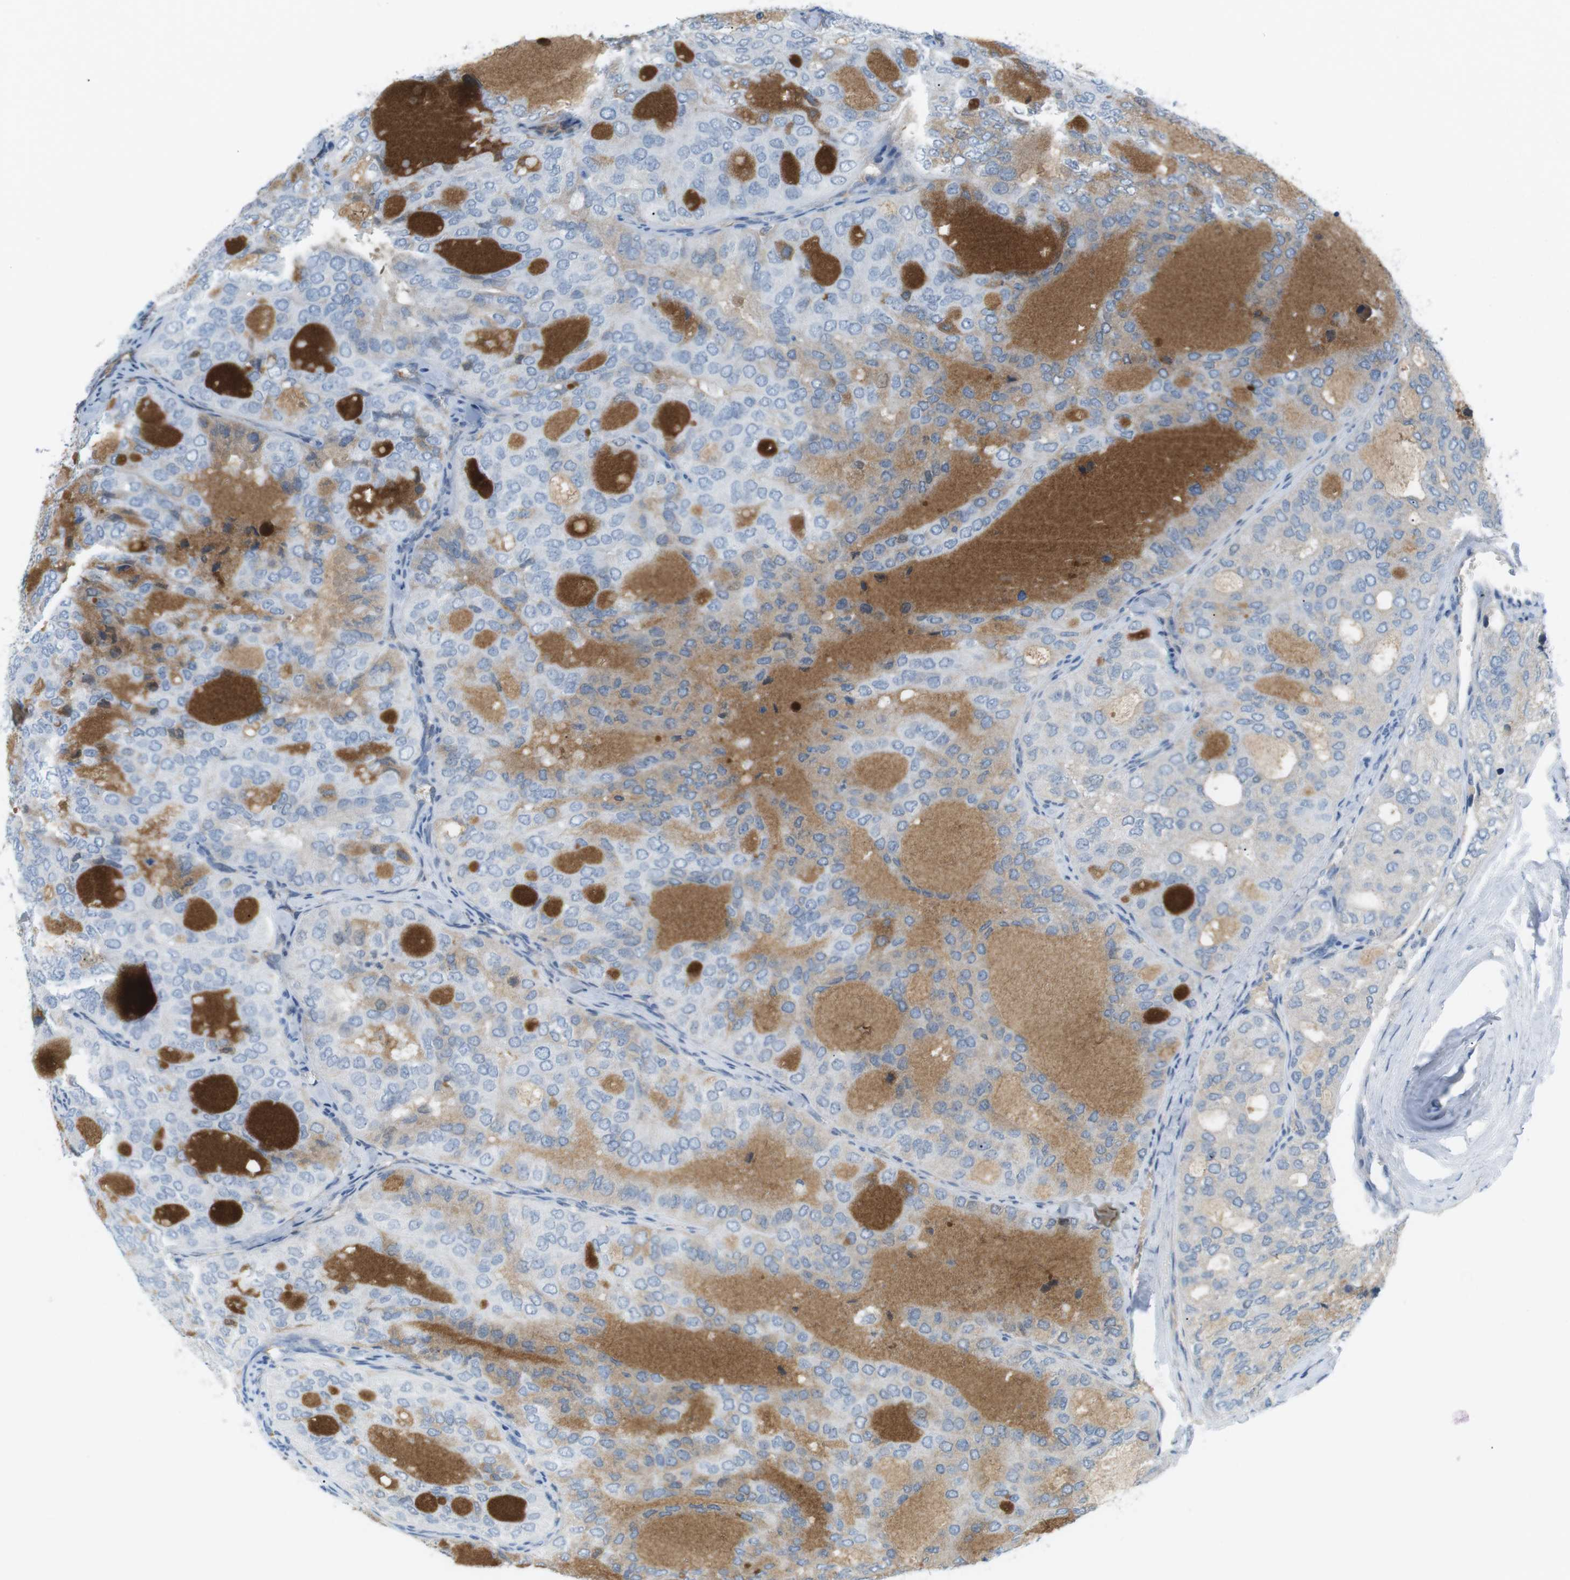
{"staining": {"intensity": "weak", "quantity": "<25%", "location": "cytoplasmic/membranous"}, "tissue": "thyroid cancer", "cell_type": "Tumor cells", "image_type": "cancer", "snomed": [{"axis": "morphology", "description": "Follicular adenoma carcinoma, NOS"}, {"axis": "topography", "description": "Thyroid gland"}], "caption": "This histopathology image is of thyroid cancer stained with IHC to label a protein in brown with the nuclei are counter-stained blue. There is no staining in tumor cells.", "gene": "AZGP1", "patient": {"sex": "male", "age": 75}}